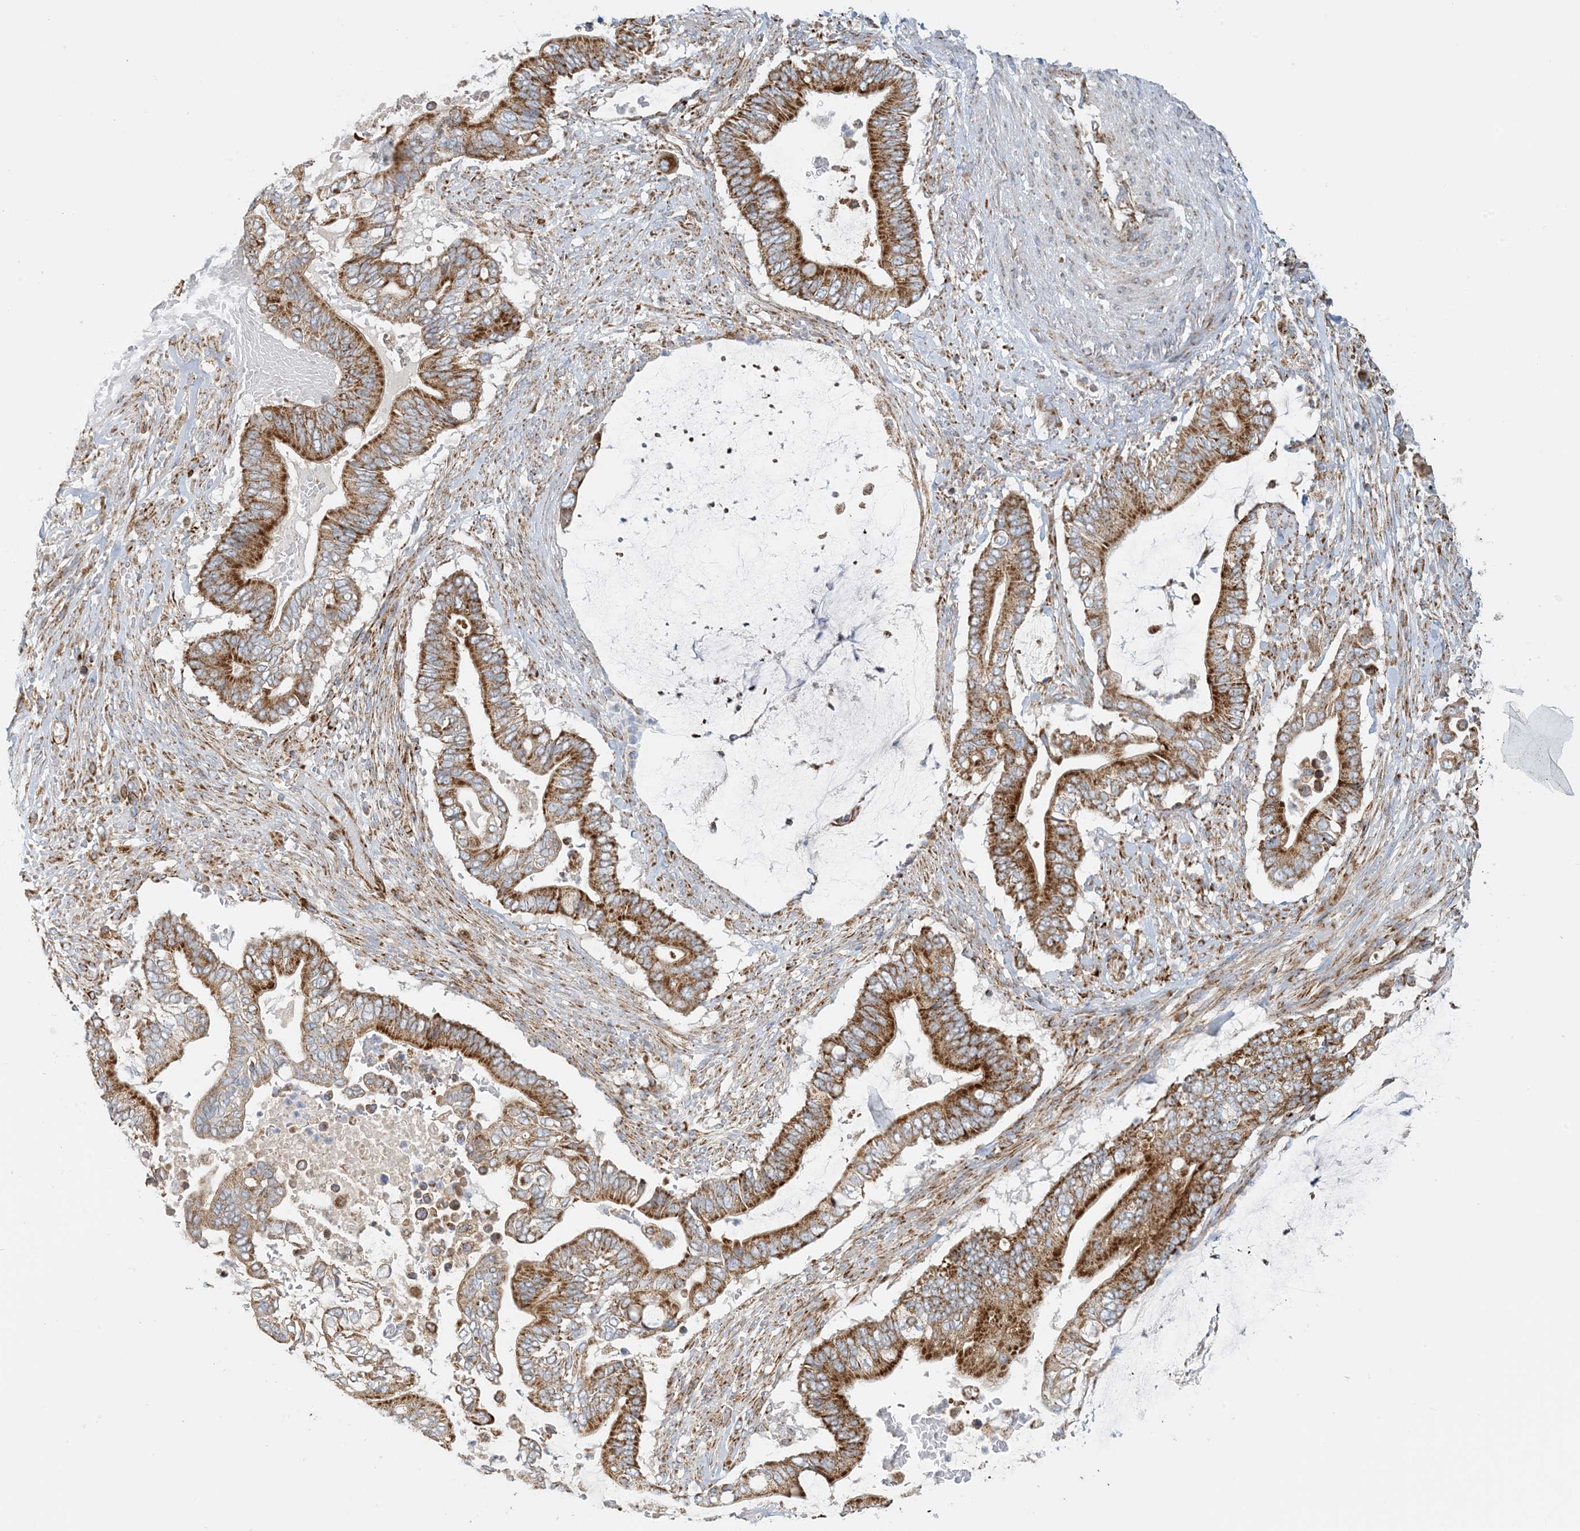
{"staining": {"intensity": "moderate", "quantity": ">75%", "location": "cytoplasmic/membranous"}, "tissue": "pancreatic cancer", "cell_type": "Tumor cells", "image_type": "cancer", "snomed": [{"axis": "morphology", "description": "Adenocarcinoma, NOS"}, {"axis": "topography", "description": "Pancreas"}], "caption": "Brown immunohistochemical staining in adenocarcinoma (pancreatic) shows moderate cytoplasmic/membranous positivity in approximately >75% of tumor cells. (brown staining indicates protein expression, while blue staining denotes nuclei).", "gene": "COA3", "patient": {"sex": "male", "age": 68}}